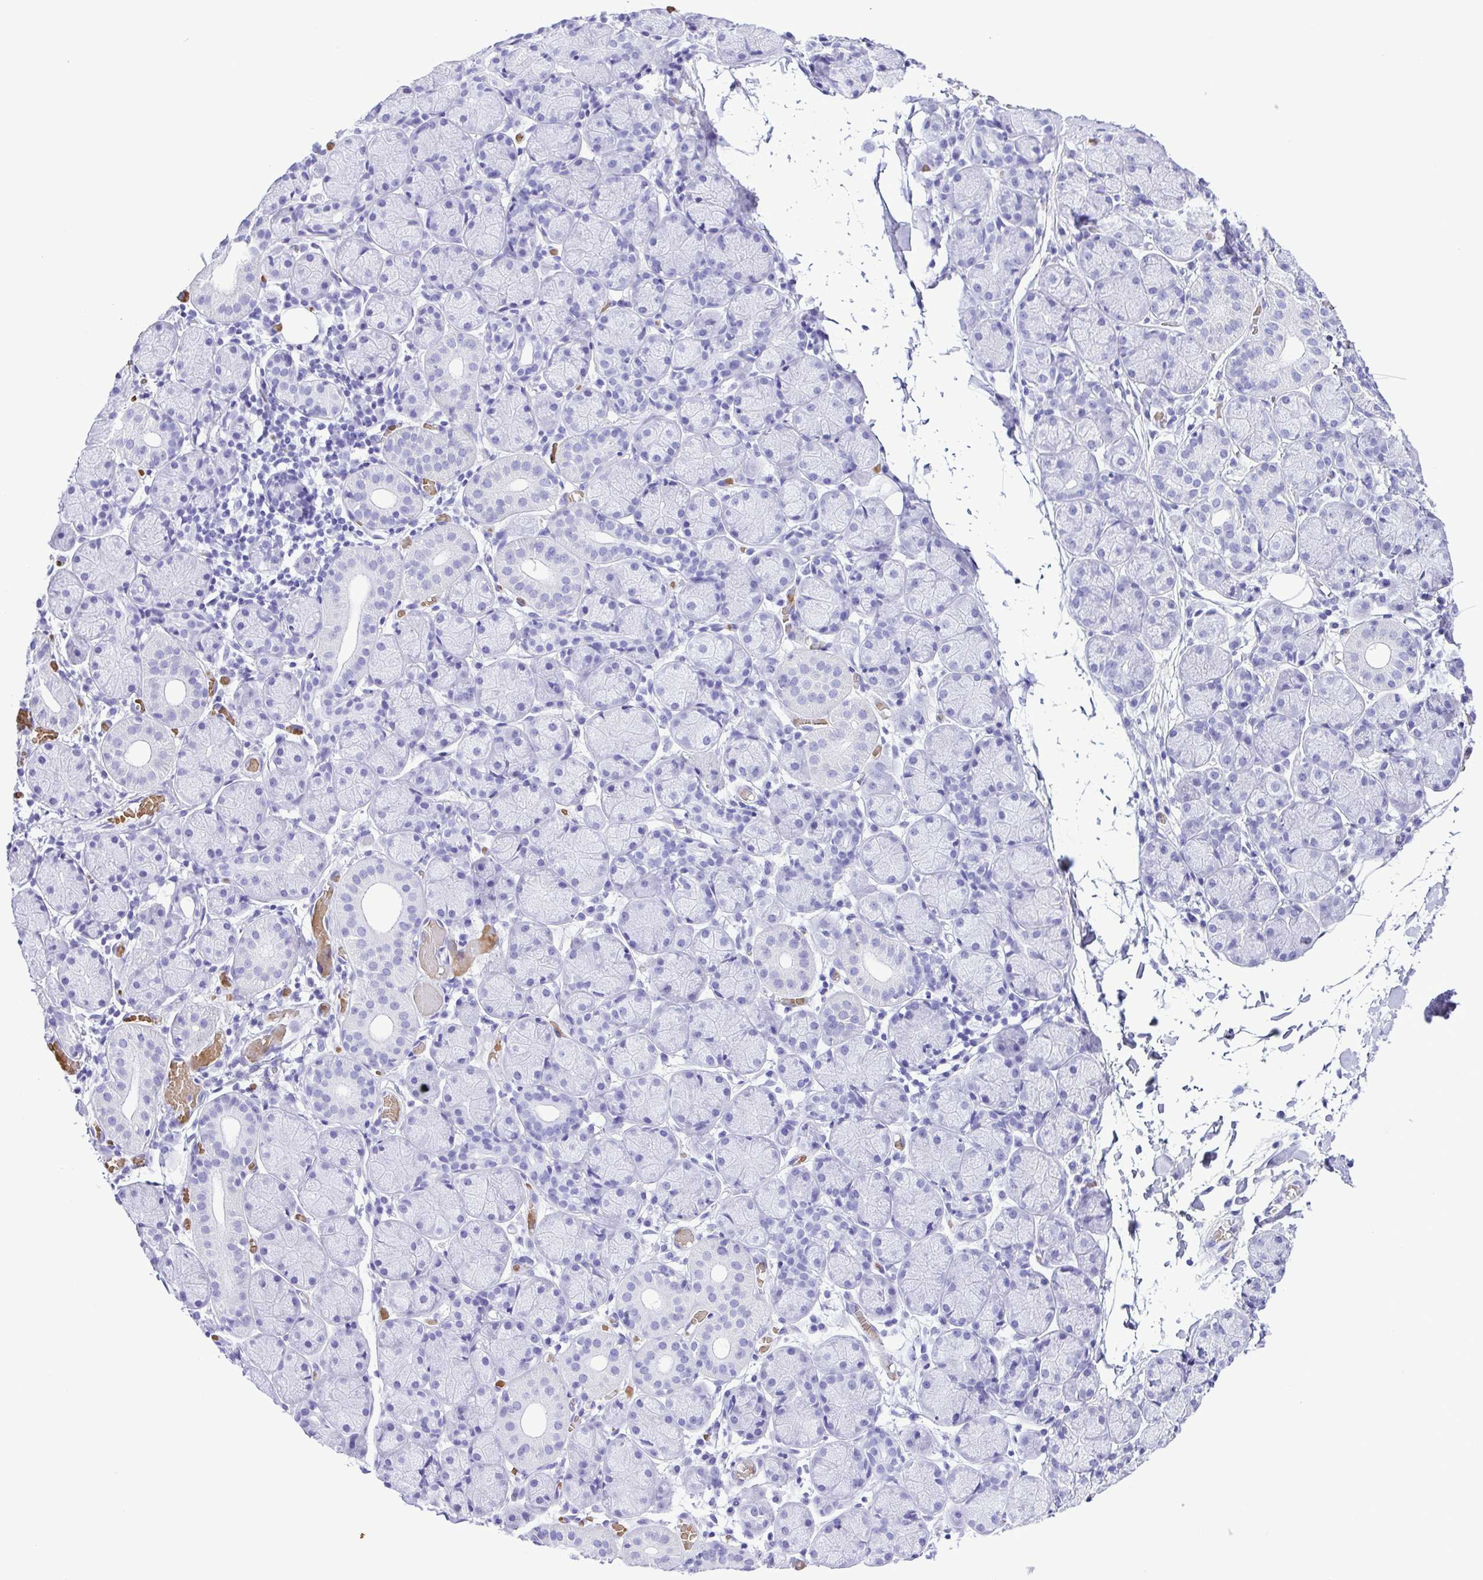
{"staining": {"intensity": "negative", "quantity": "none", "location": "none"}, "tissue": "salivary gland", "cell_type": "Glandular cells", "image_type": "normal", "snomed": [{"axis": "morphology", "description": "Normal tissue, NOS"}, {"axis": "topography", "description": "Salivary gland"}], "caption": "Human salivary gland stained for a protein using IHC shows no positivity in glandular cells.", "gene": "SYT1", "patient": {"sex": "female", "age": 24}}